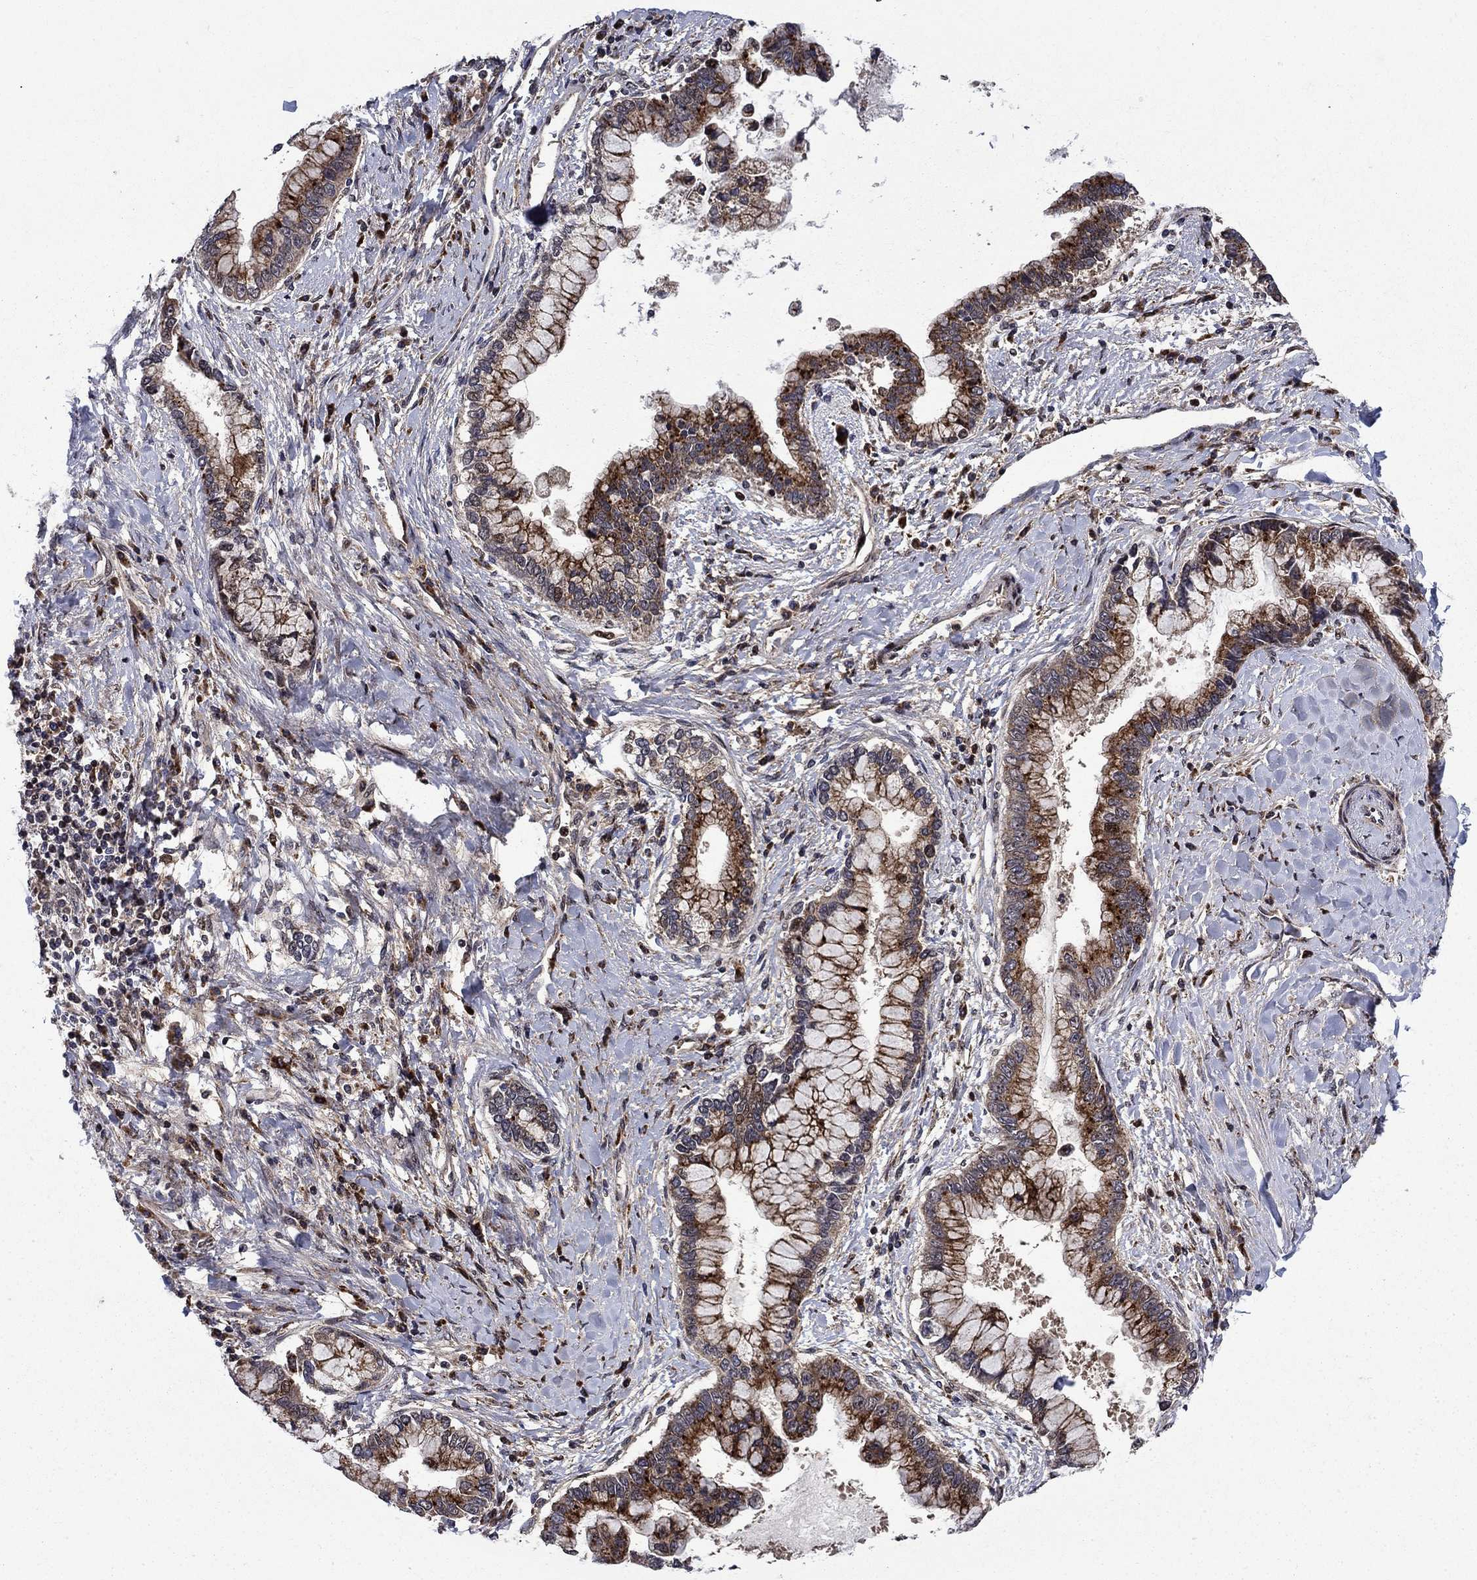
{"staining": {"intensity": "strong", "quantity": "25%-75%", "location": "cytoplasmic/membranous"}, "tissue": "liver cancer", "cell_type": "Tumor cells", "image_type": "cancer", "snomed": [{"axis": "morphology", "description": "Cholangiocarcinoma"}, {"axis": "topography", "description": "Liver"}], "caption": "IHC micrograph of human liver cancer stained for a protein (brown), which displays high levels of strong cytoplasmic/membranous positivity in about 25%-75% of tumor cells.", "gene": "AGTPBP1", "patient": {"sex": "male", "age": 50}}